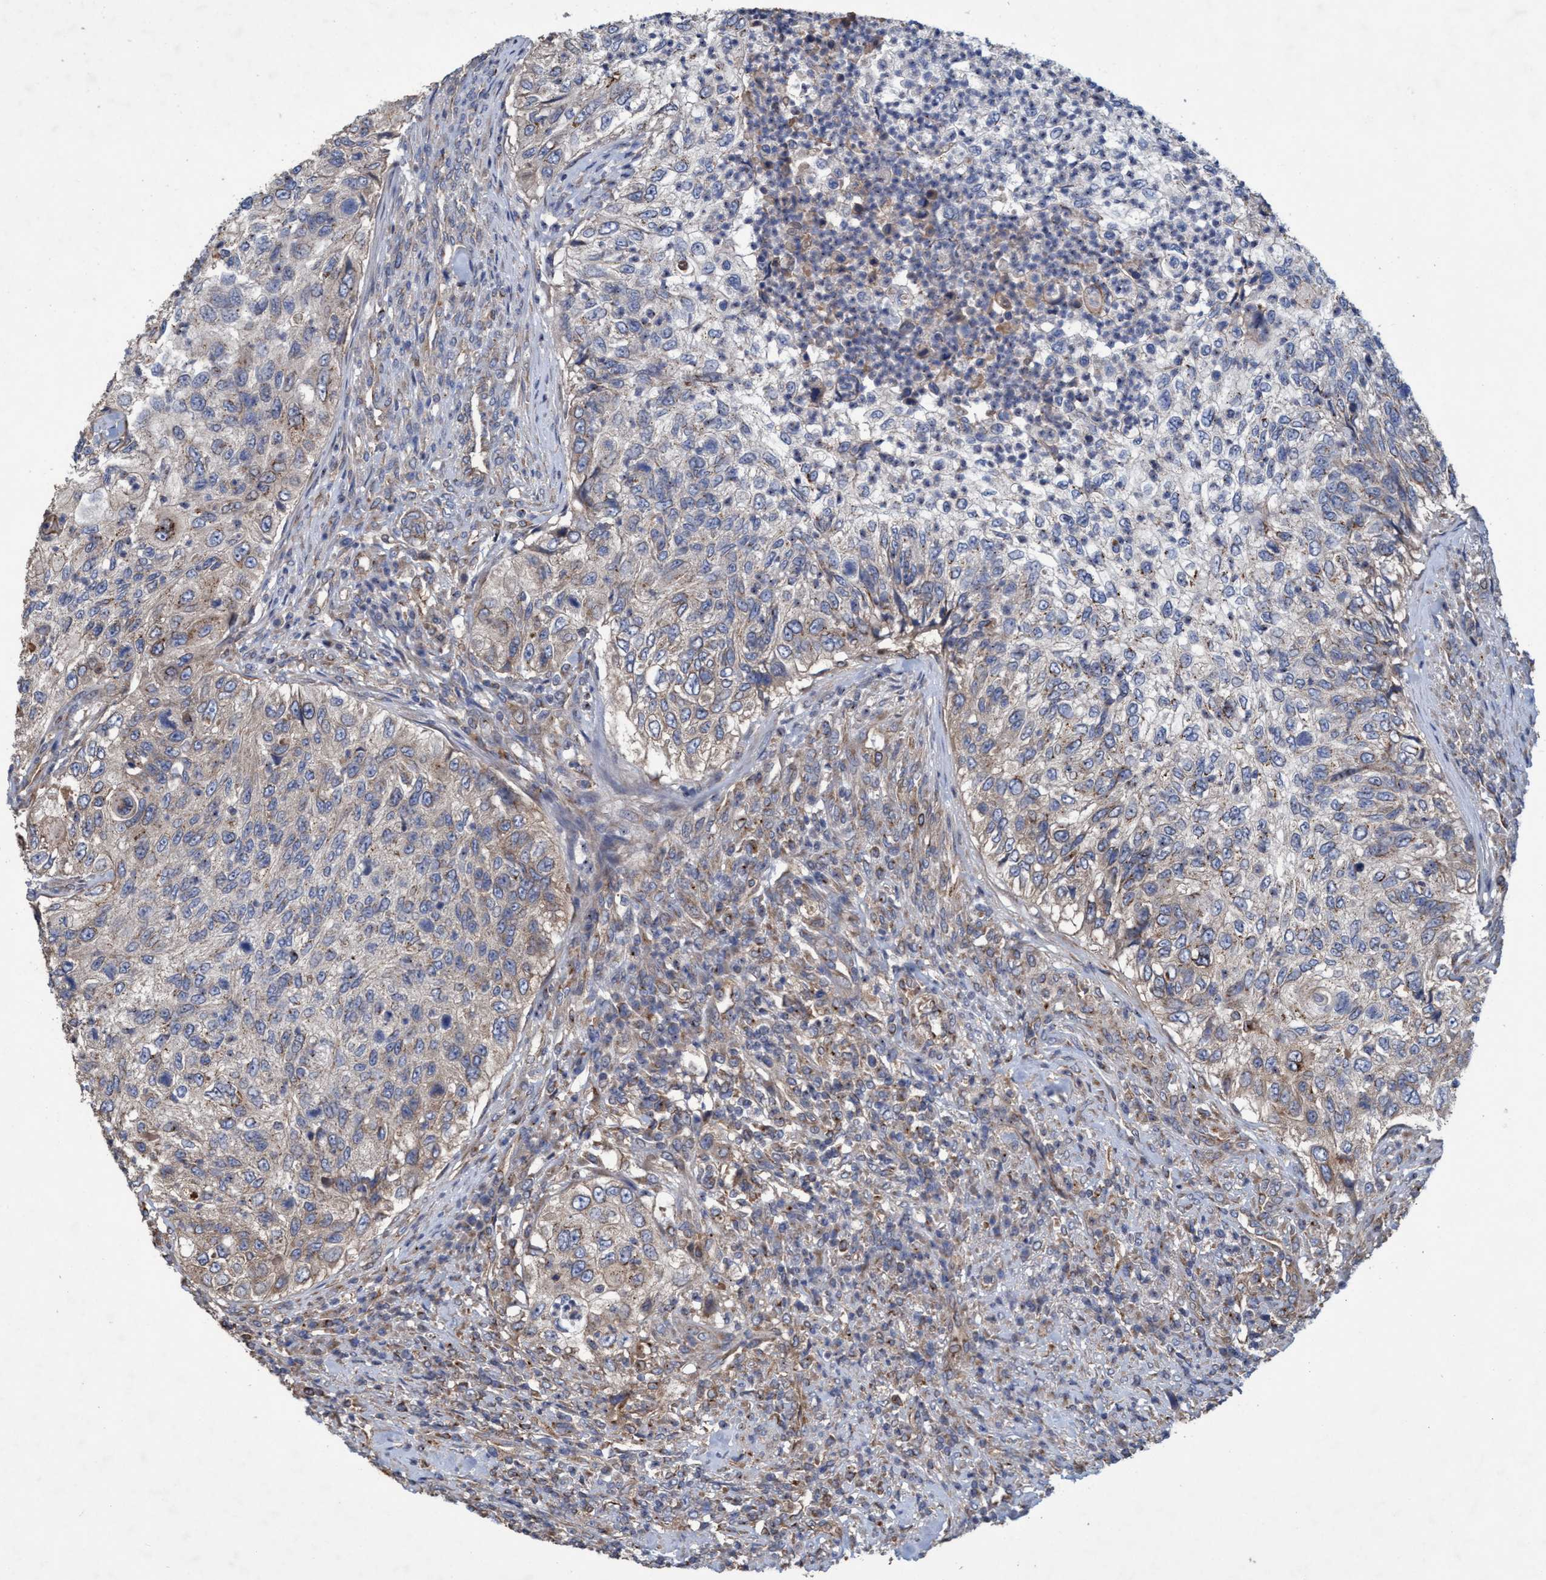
{"staining": {"intensity": "weak", "quantity": "25%-75%", "location": "cytoplasmic/membranous"}, "tissue": "urothelial cancer", "cell_type": "Tumor cells", "image_type": "cancer", "snomed": [{"axis": "morphology", "description": "Urothelial carcinoma, High grade"}, {"axis": "topography", "description": "Urinary bladder"}], "caption": "Brown immunohistochemical staining in urothelial cancer shows weak cytoplasmic/membranous positivity in approximately 25%-75% of tumor cells. (IHC, brightfield microscopy, high magnification).", "gene": "BICD2", "patient": {"sex": "female", "age": 60}}